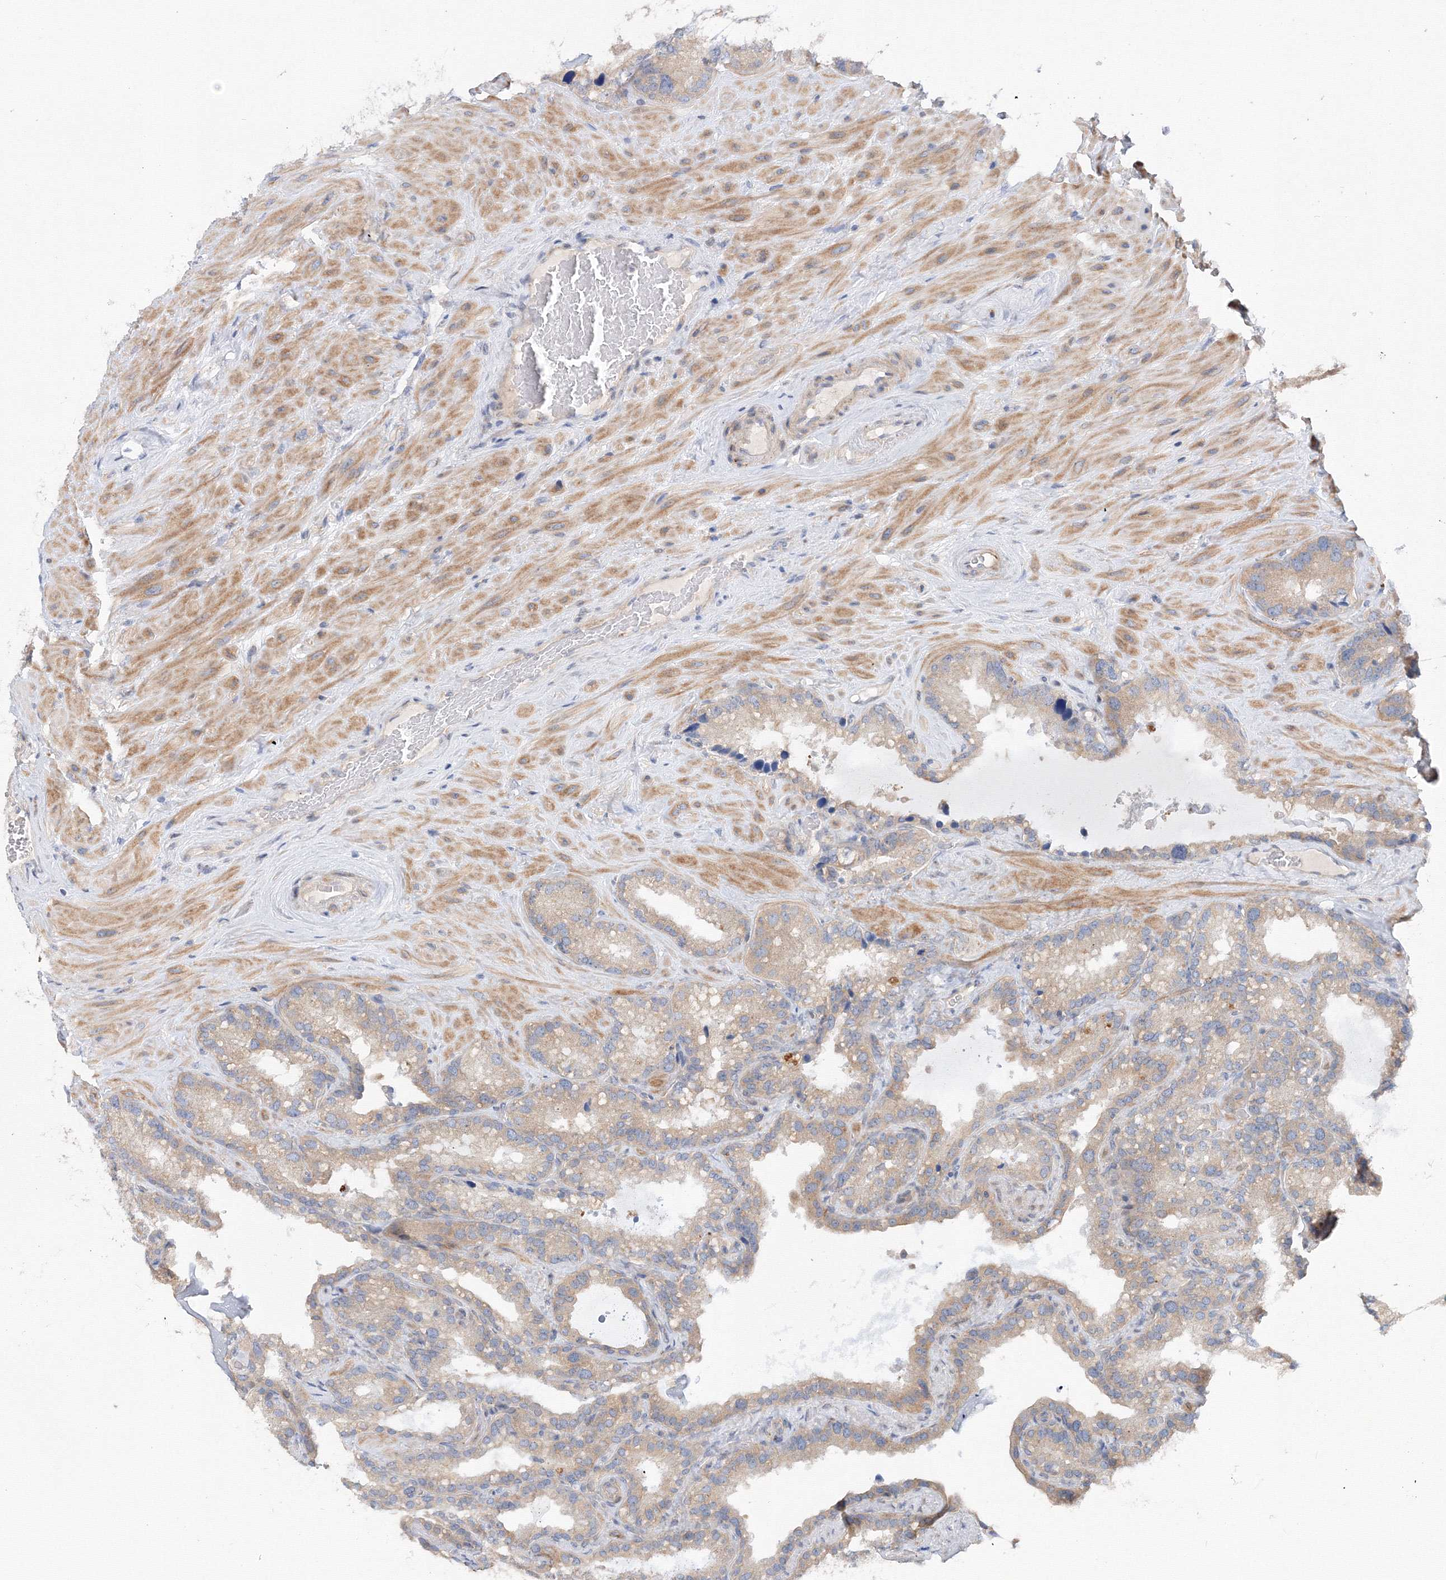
{"staining": {"intensity": "weak", "quantity": "25%-75%", "location": "cytoplasmic/membranous"}, "tissue": "seminal vesicle", "cell_type": "Glandular cells", "image_type": "normal", "snomed": [{"axis": "morphology", "description": "Normal tissue, NOS"}, {"axis": "topography", "description": "Prostate"}, {"axis": "topography", "description": "Seminal veicle"}], "caption": "Immunohistochemical staining of unremarkable human seminal vesicle demonstrates 25%-75% levels of weak cytoplasmic/membranous protein staining in about 25%-75% of glandular cells. (IHC, brightfield microscopy, high magnification).", "gene": "DIS3L2", "patient": {"sex": "male", "age": 68}}